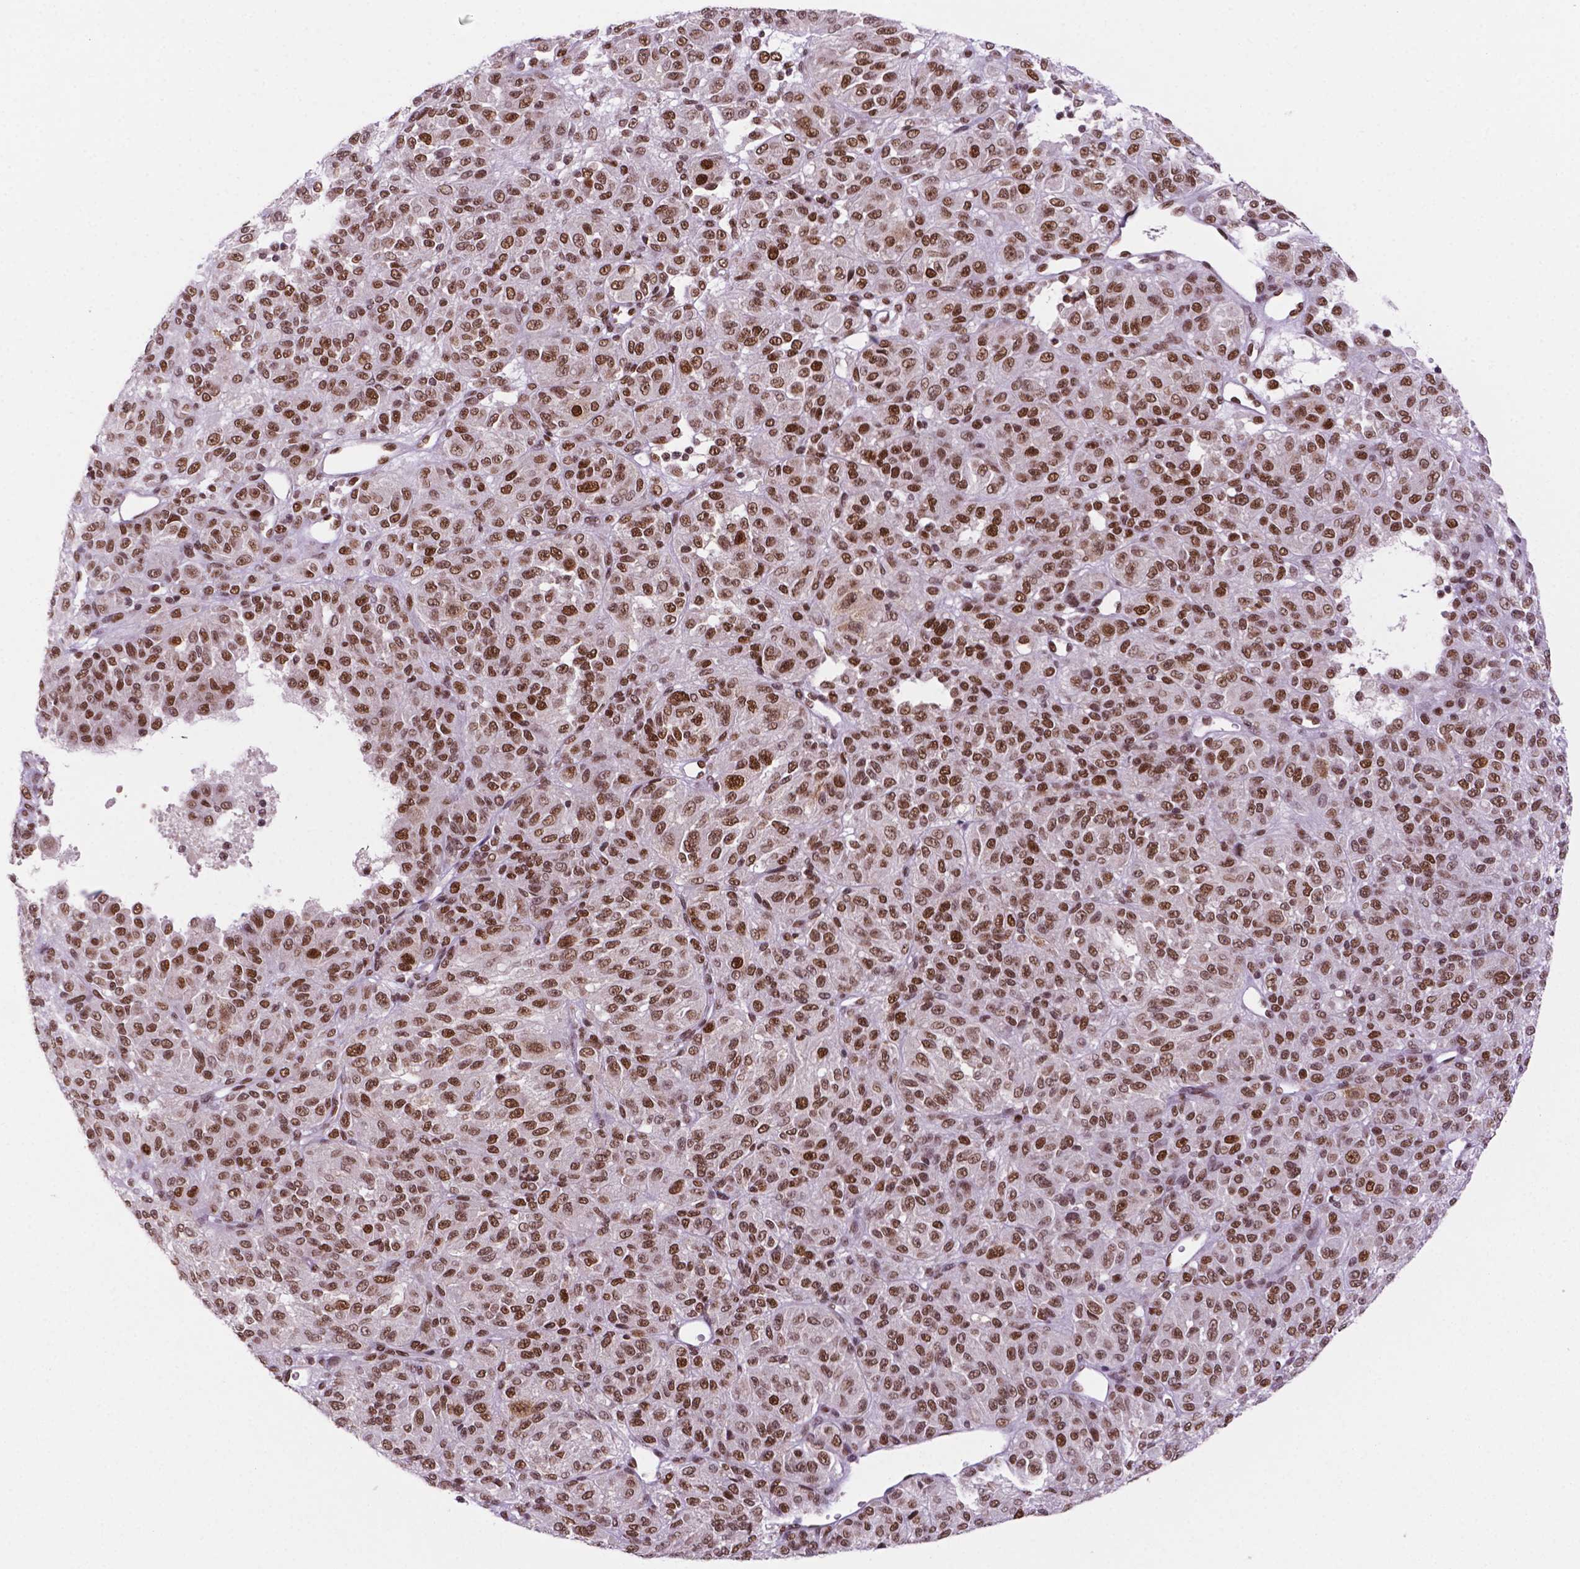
{"staining": {"intensity": "moderate", "quantity": "25%-75%", "location": "nuclear"}, "tissue": "melanoma", "cell_type": "Tumor cells", "image_type": "cancer", "snomed": [{"axis": "morphology", "description": "Malignant melanoma, Metastatic site"}, {"axis": "topography", "description": "Brain"}], "caption": "Brown immunohistochemical staining in melanoma displays moderate nuclear expression in about 25%-75% of tumor cells. (Brightfield microscopy of DAB IHC at high magnification).", "gene": "MLH1", "patient": {"sex": "female", "age": 56}}